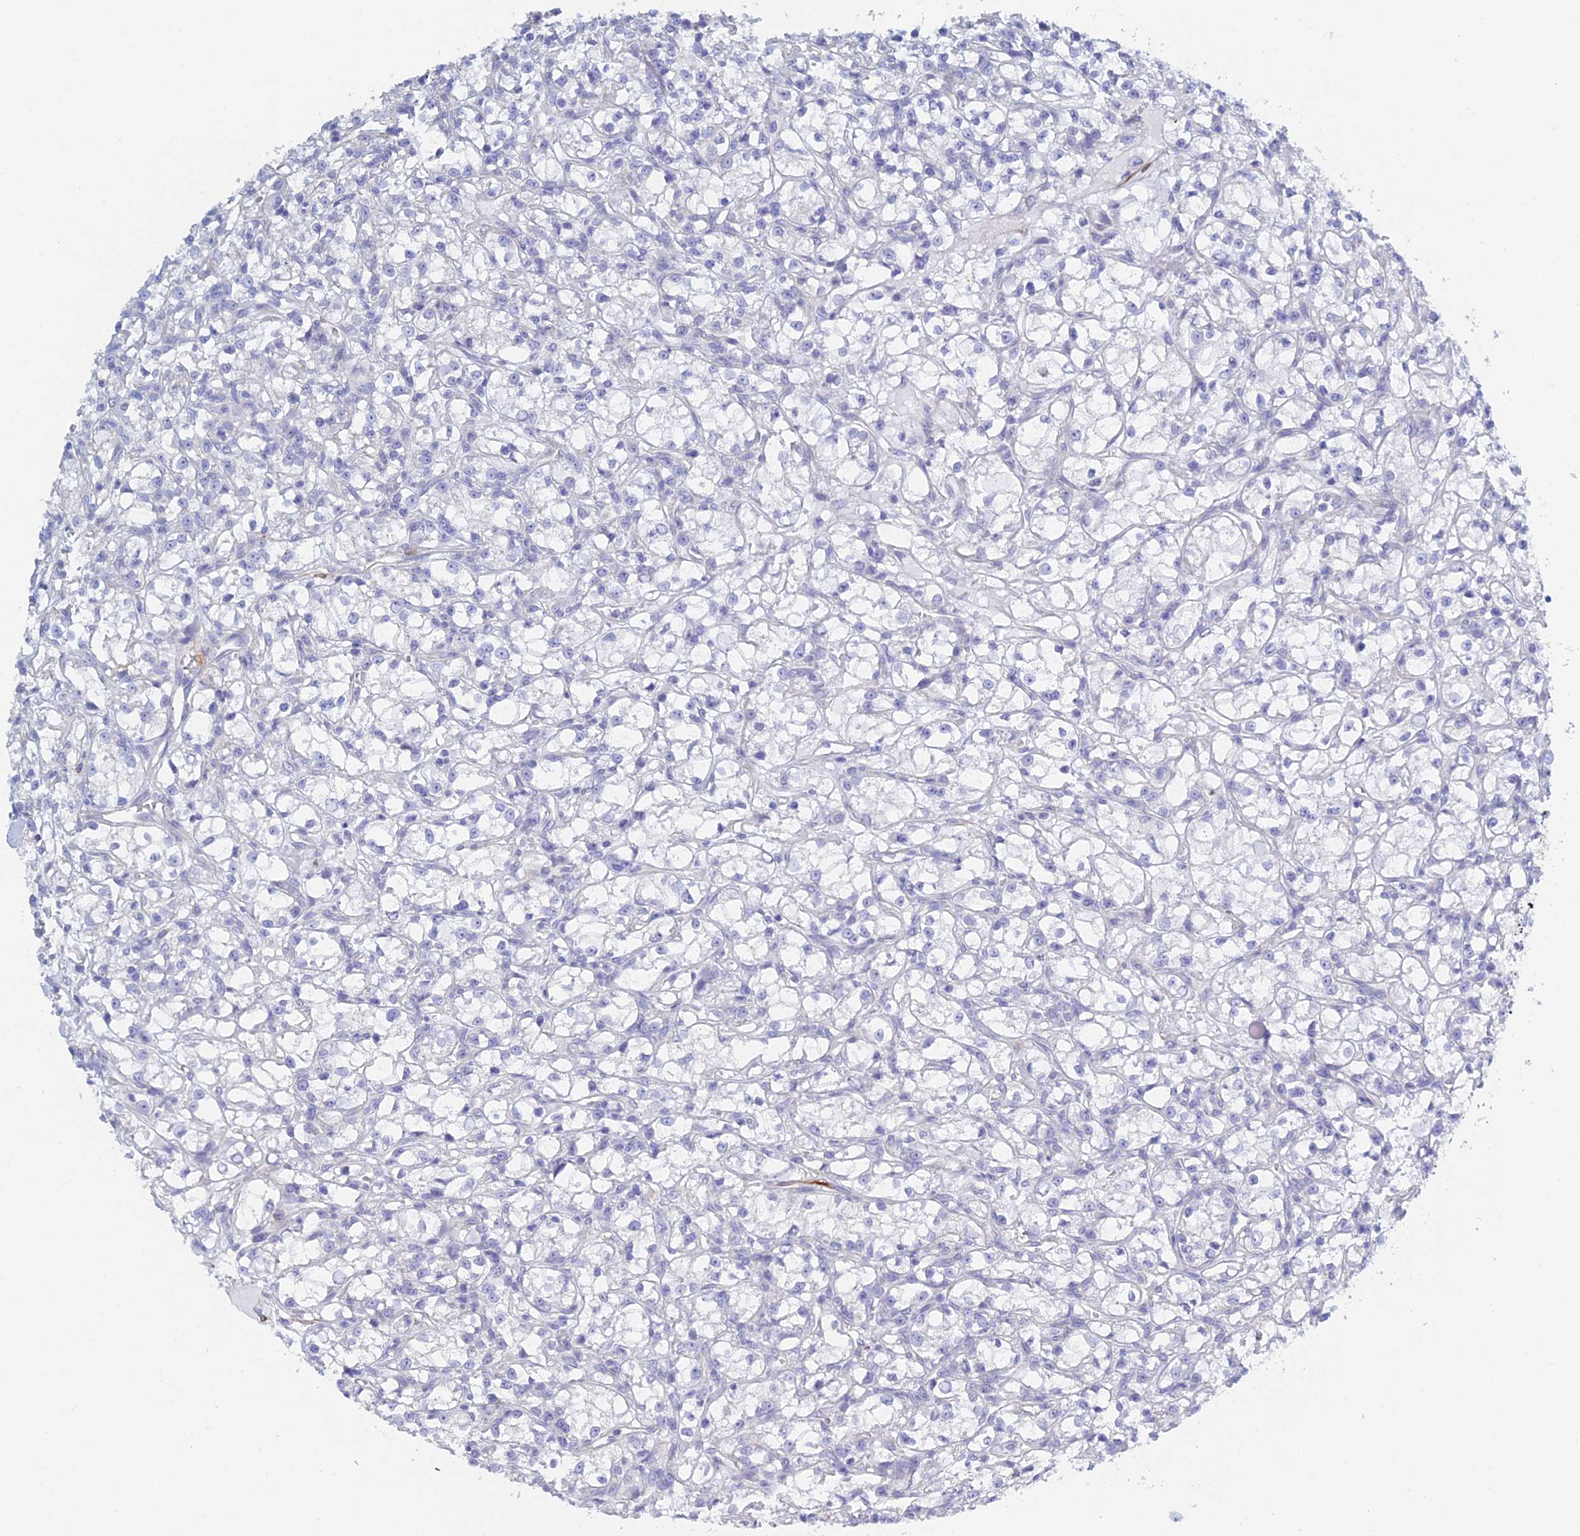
{"staining": {"intensity": "negative", "quantity": "none", "location": "none"}, "tissue": "renal cancer", "cell_type": "Tumor cells", "image_type": "cancer", "snomed": [{"axis": "morphology", "description": "Adenocarcinoma, NOS"}, {"axis": "topography", "description": "Kidney"}], "caption": "IHC photomicrograph of neoplastic tissue: human renal cancer (adenocarcinoma) stained with DAB displays no significant protein expression in tumor cells.", "gene": "PCDHA8", "patient": {"sex": "female", "age": 59}}